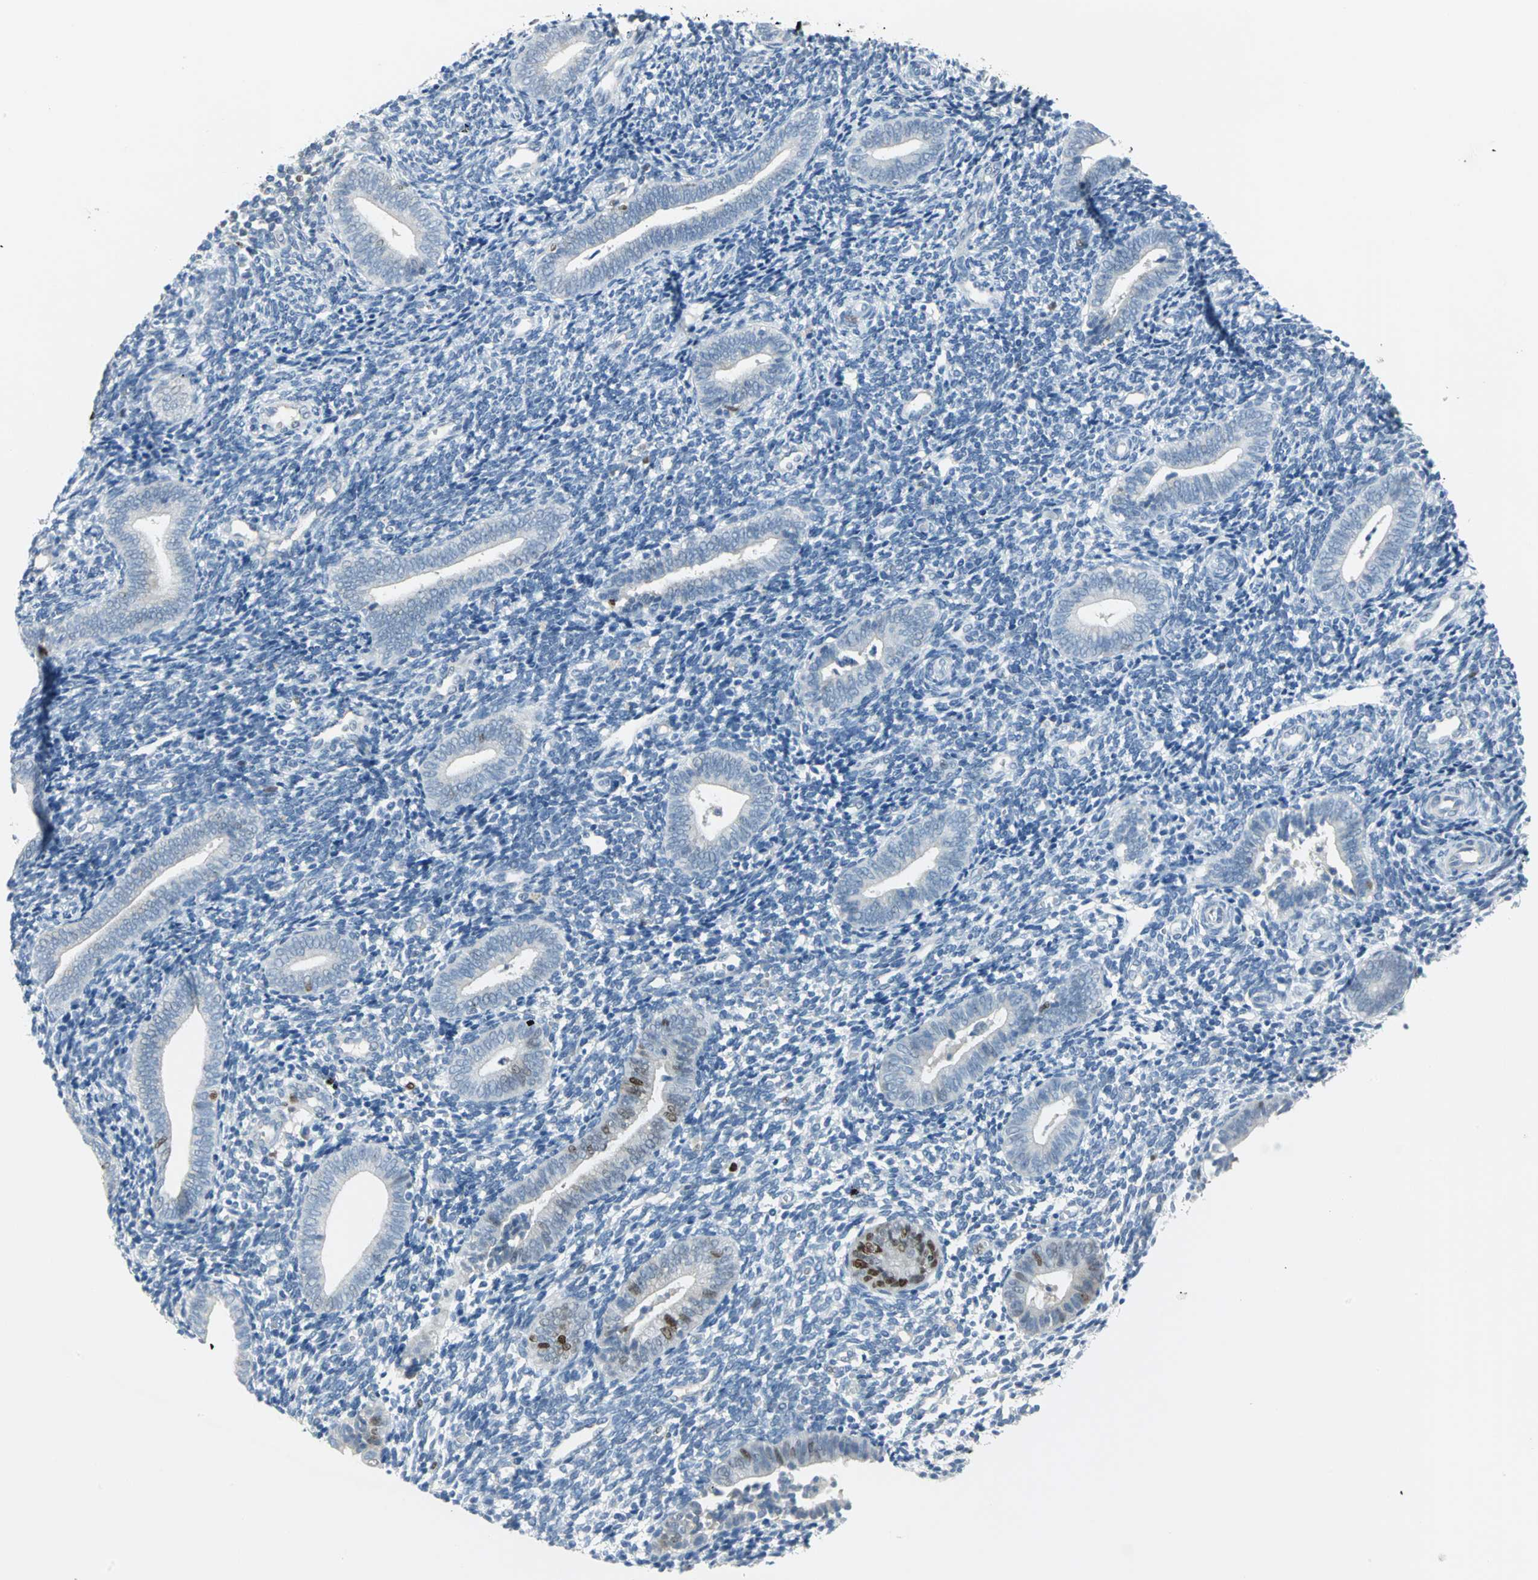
{"staining": {"intensity": "moderate", "quantity": "<25%", "location": "nuclear"}, "tissue": "endometrium", "cell_type": "Cells in endometrial stroma", "image_type": "normal", "snomed": [{"axis": "morphology", "description": "Normal tissue, NOS"}, {"axis": "topography", "description": "Uterus"}, {"axis": "topography", "description": "Endometrium"}], "caption": "This photomicrograph exhibits normal endometrium stained with IHC to label a protein in brown. The nuclear of cells in endometrial stroma show moderate positivity for the protein. Nuclei are counter-stained blue.", "gene": "MCM3", "patient": {"sex": "female", "age": 33}}